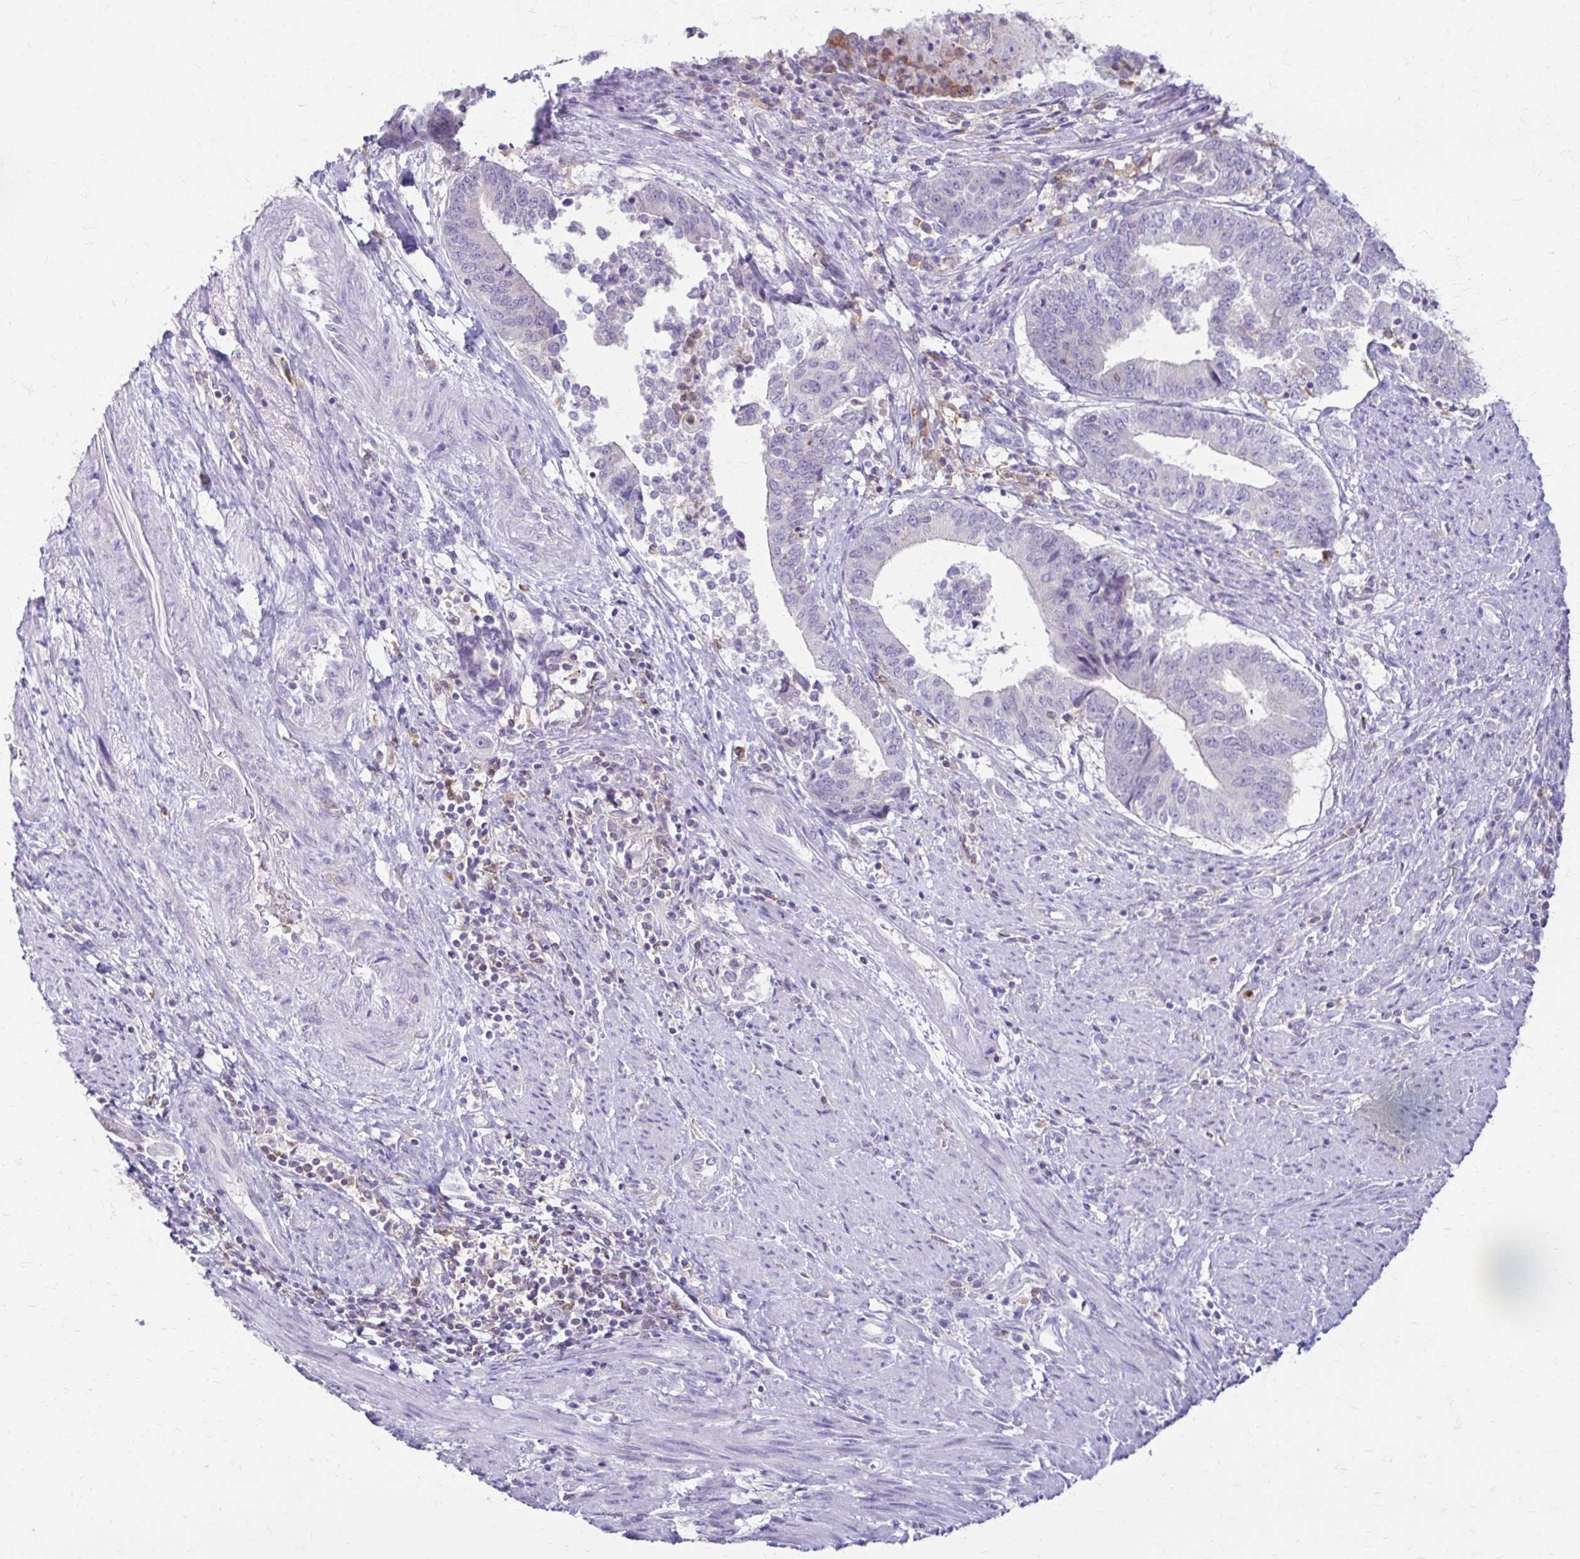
{"staining": {"intensity": "negative", "quantity": "none", "location": "none"}, "tissue": "endometrial cancer", "cell_type": "Tumor cells", "image_type": "cancer", "snomed": [{"axis": "morphology", "description": "Adenocarcinoma, NOS"}, {"axis": "topography", "description": "Endometrium"}], "caption": "This is an immunohistochemistry (IHC) histopathology image of endometrial adenocarcinoma. There is no positivity in tumor cells.", "gene": "PIK3AP1", "patient": {"sex": "female", "age": 65}}